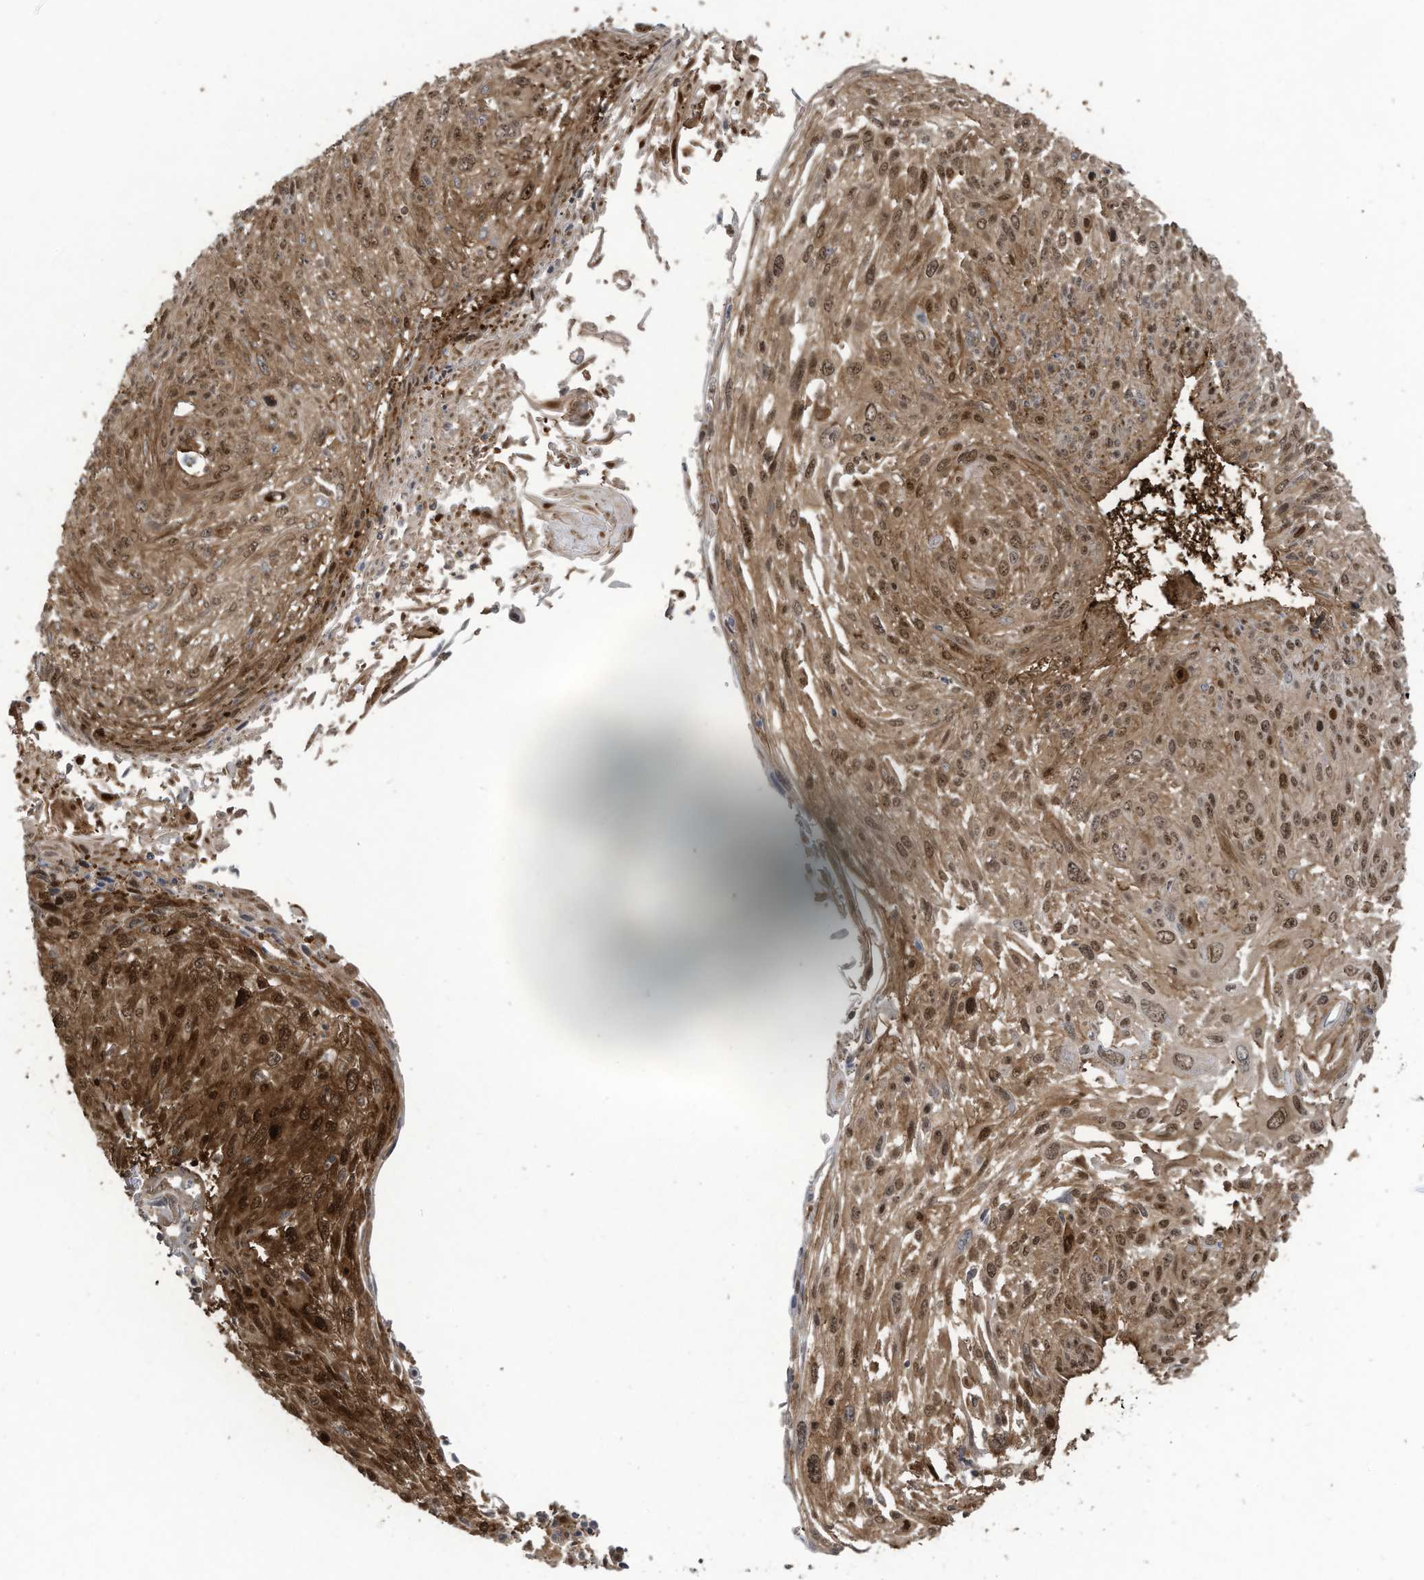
{"staining": {"intensity": "strong", "quantity": "25%-75%", "location": "cytoplasmic/membranous,nuclear"}, "tissue": "cervical cancer", "cell_type": "Tumor cells", "image_type": "cancer", "snomed": [{"axis": "morphology", "description": "Squamous cell carcinoma, NOS"}, {"axis": "topography", "description": "Cervix"}], "caption": "Cervical squamous cell carcinoma stained with IHC reveals strong cytoplasmic/membranous and nuclear expression in approximately 25%-75% of tumor cells. The protein of interest is shown in brown color, while the nuclei are stained blue.", "gene": "OLA1", "patient": {"sex": "female", "age": 51}}